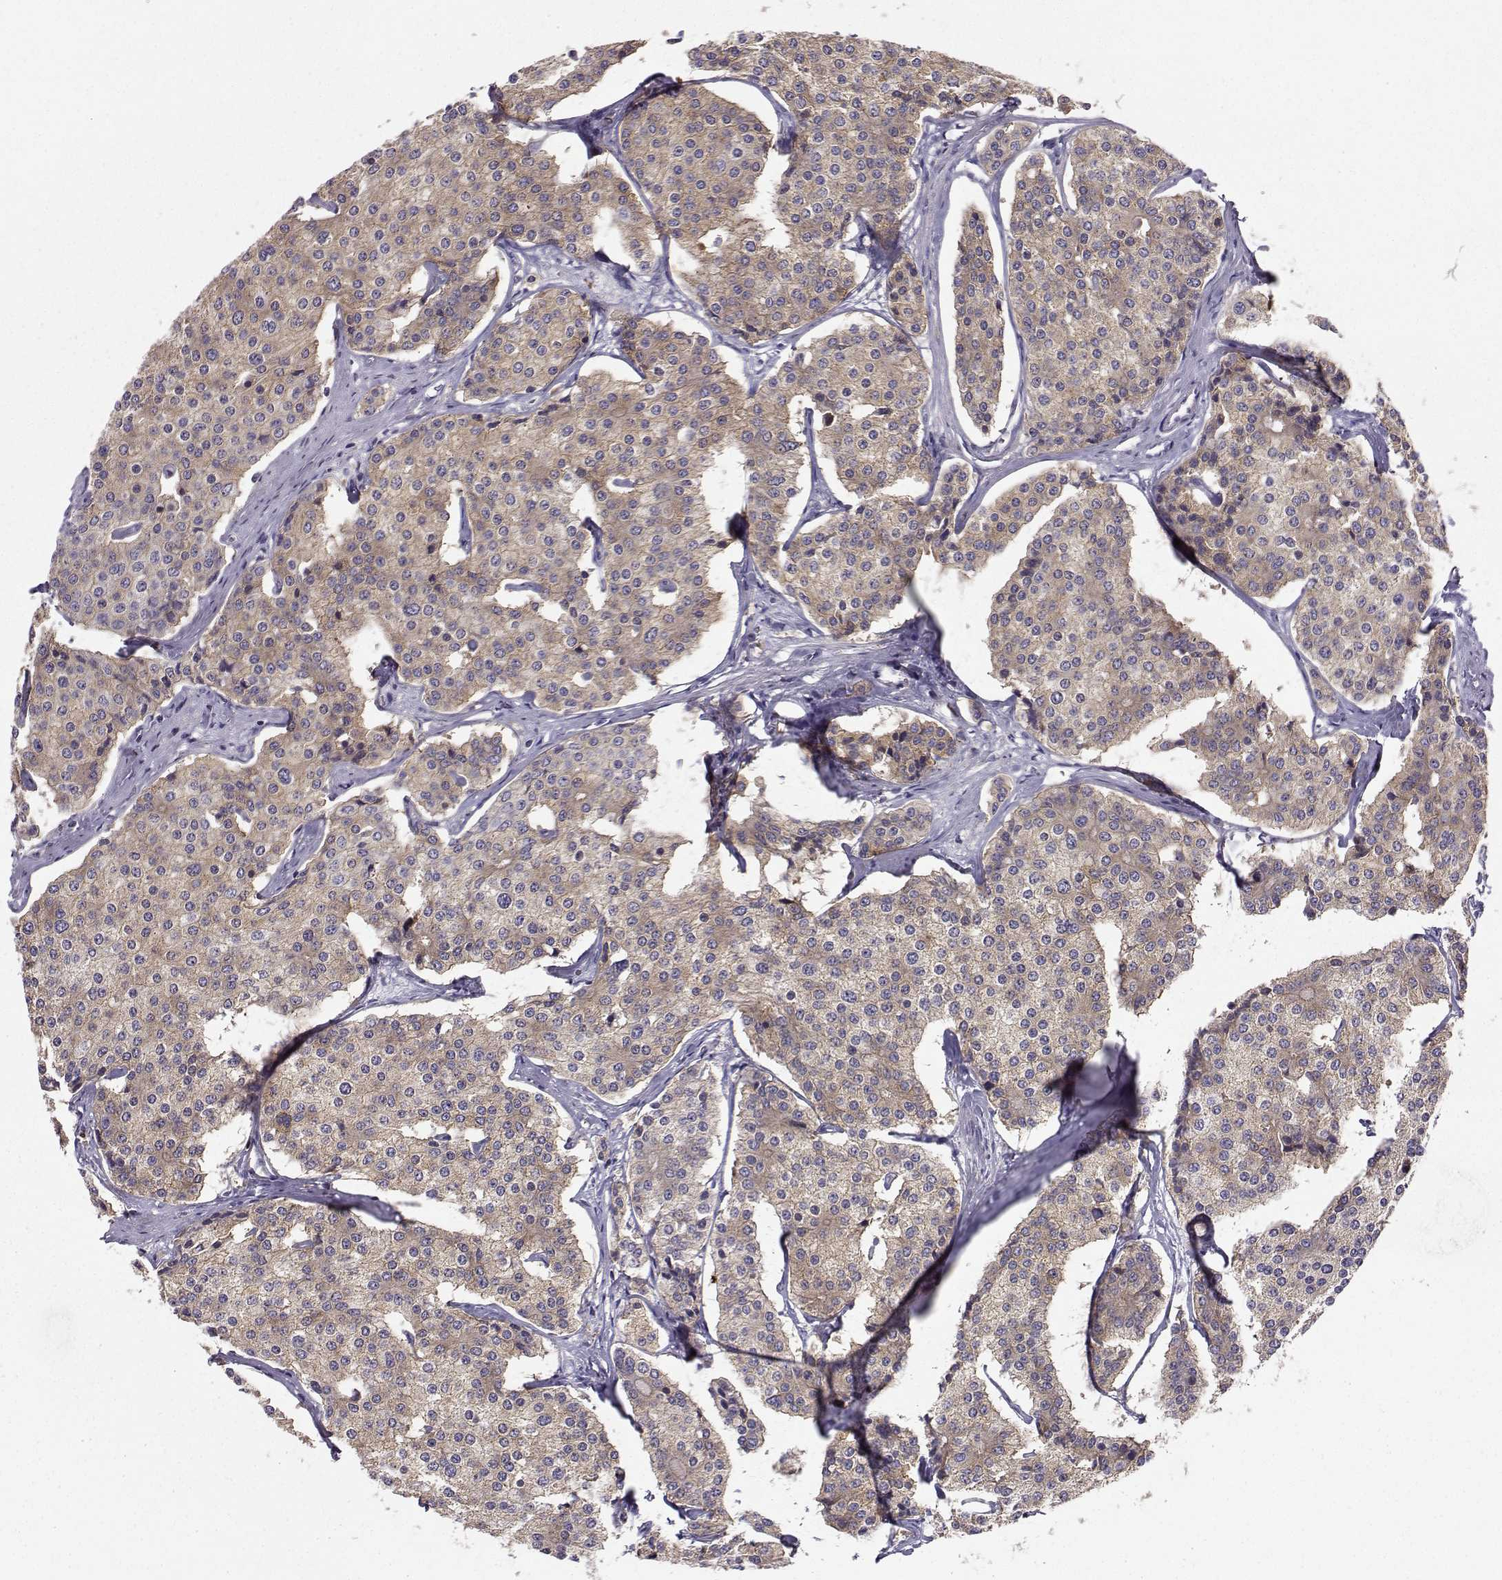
{"staining": {"intensity": "moderate", "quantity": "25%-75%", "location": "cytoplasmic/membranous"}, "tissue": "carcinoid", "cell_type": "Tumor cells", "image_type": "cancer", "snomed": [{"axis": "morphology", "description": "Carcinoid, malignant, NOS"}, {"axis": "topography", "description": "Small intestine"}], "caption": "Immunohistochemistry (IHC) of human carcinoid demonstrates medium levels of moderate cytoplasmic/membranous staining in approximately 25%-75% of tumor cells.", "gene": "STXBP5", "patient": {"sex": "female", "age": 65}}